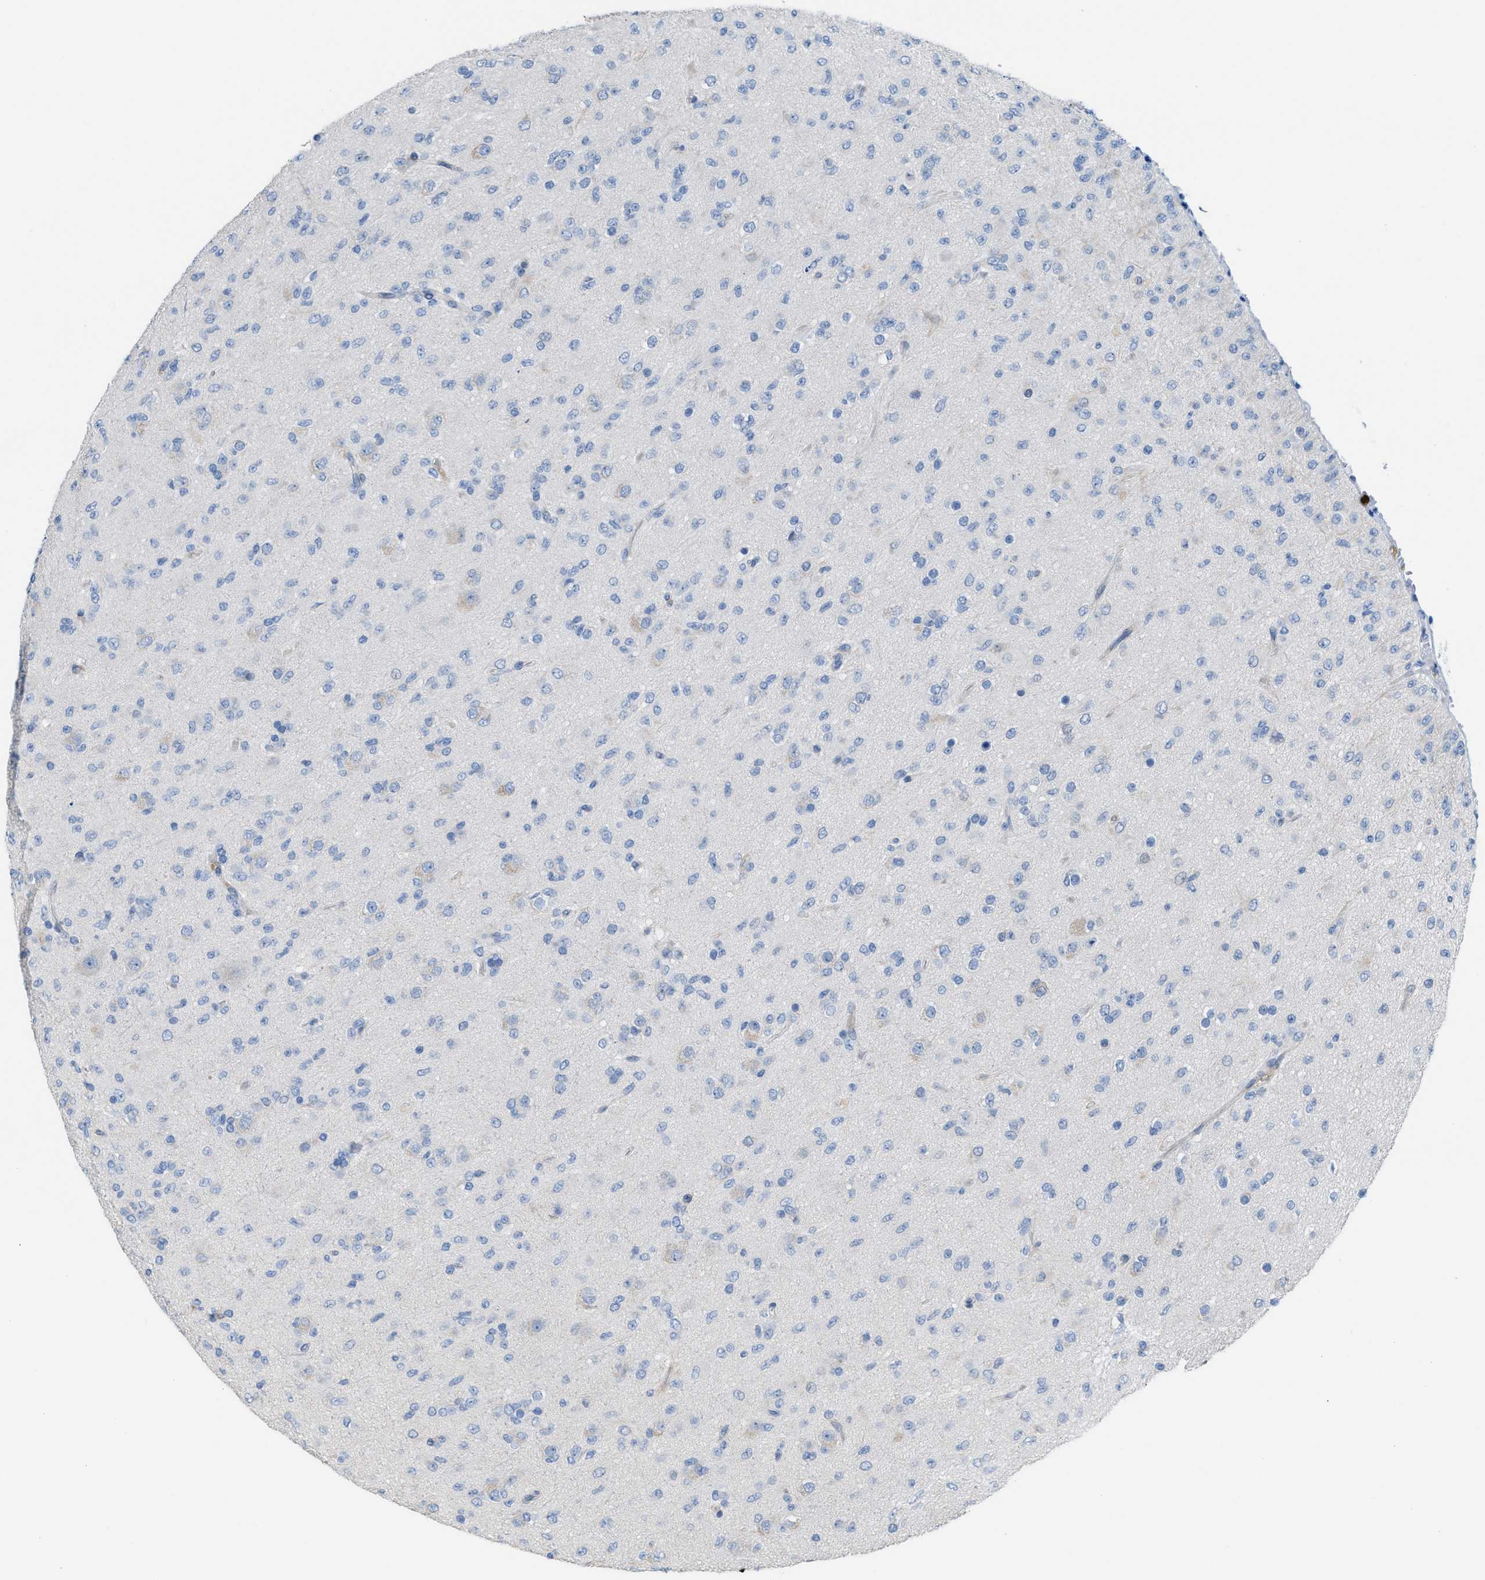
{"staining": {"intensity": "negative", "quantity": "none", "location": "none"}, "tissue": "glioma", "cell_type": "Tumor cells", "image_type": "cancer", "snomed": [{"axis": "morphology", "description": "Glioma, malignant, Low grade"}, {"axis": "topography", "description": "Brain"}], "caption": "High magnification brightfield microscopy of low-grade glioma (malignant) stained with DAB (brown) and counterstained with hematoxylin (blue): tumor cells show no significant staining.", "gene": "MPP3", "patient": {"sex": "male", "age": 65}}